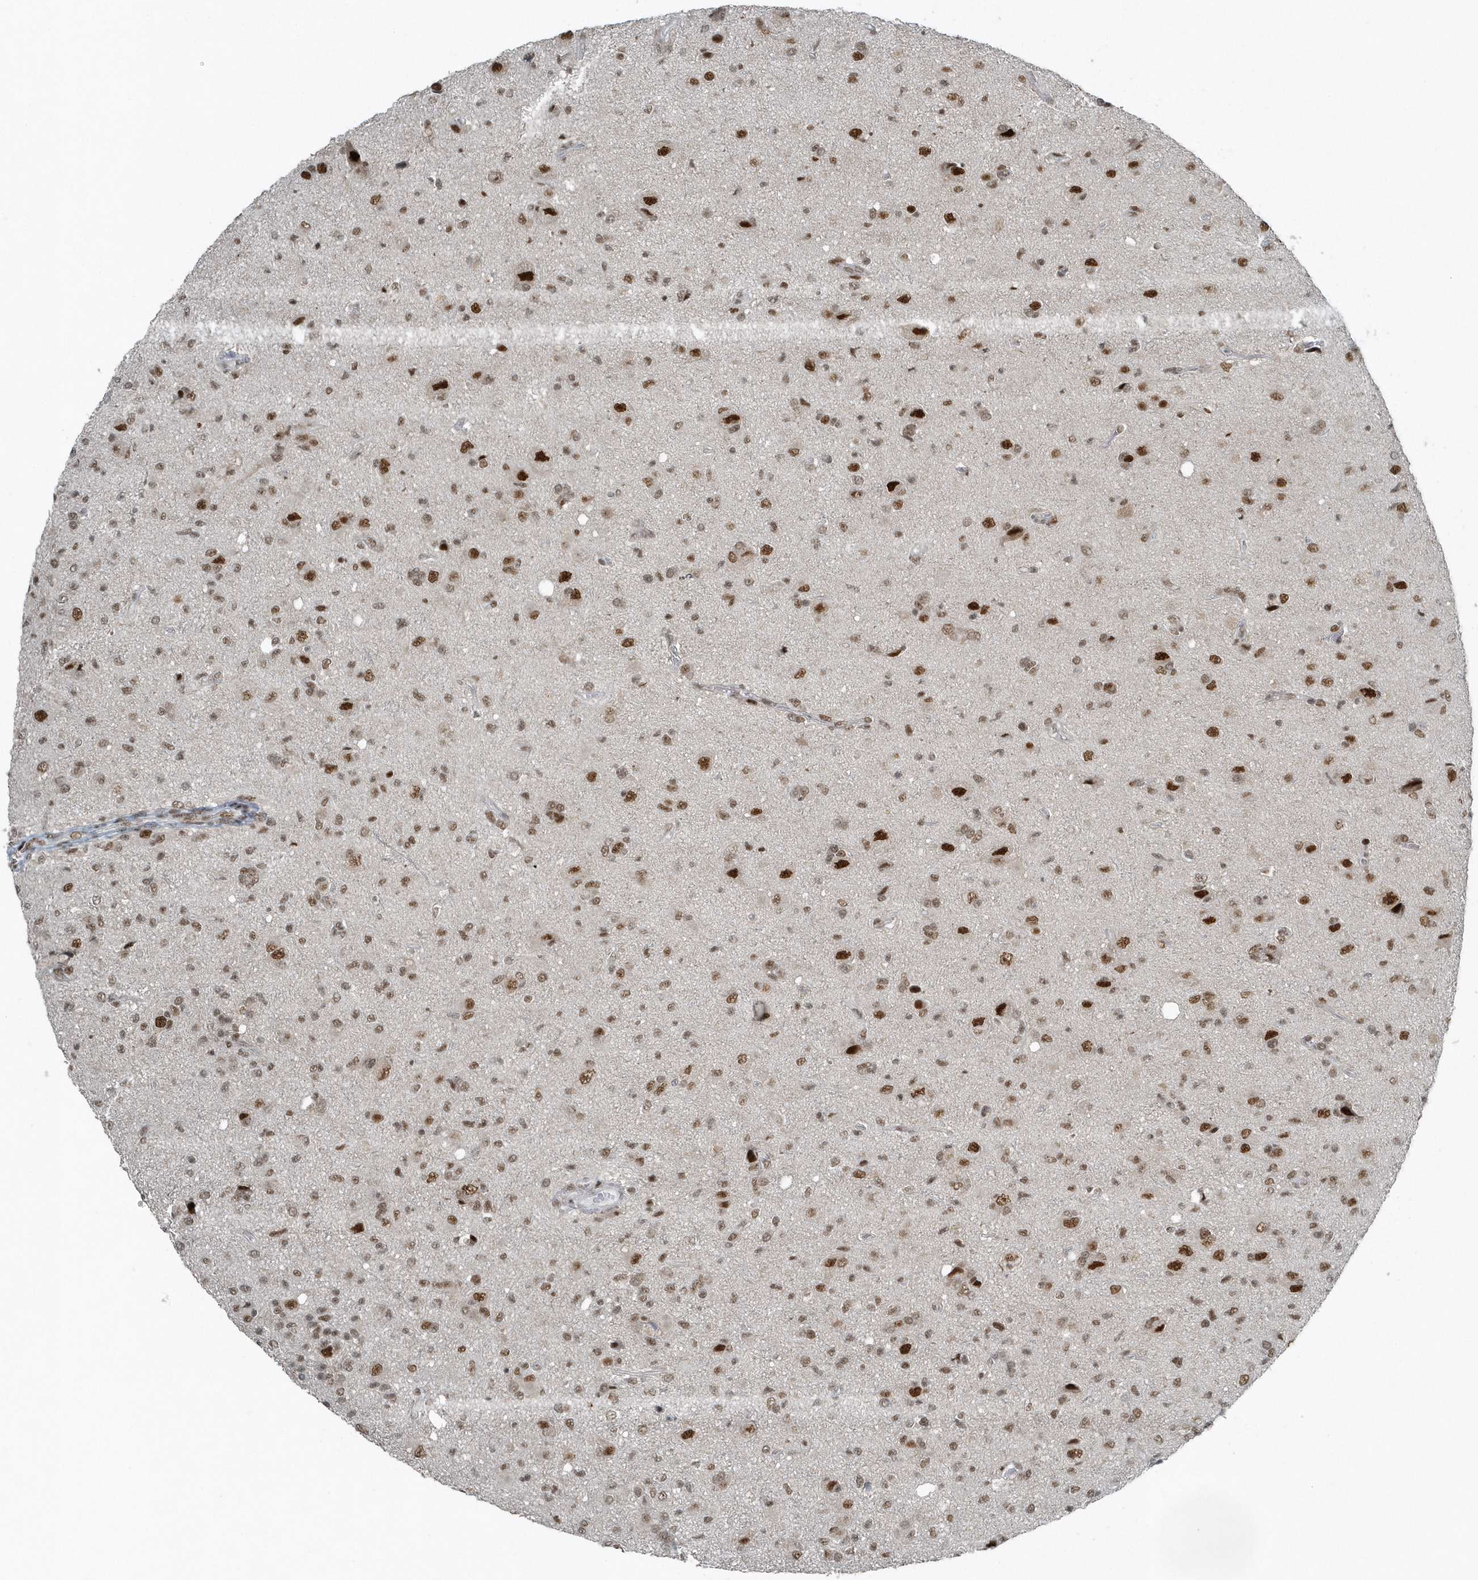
{"staining": {"intensity": "moderate", "quantity": ">75%", "location": "nuclear"}, "tissue": "glioma", "cell_type": "Tumor cells", "image_type": "cancer", "snomed": [{"axis": "morphology", "description": "Glioma, malignant, High grade"}, {"axis": "topography", "description": "Brain"}], "caption": "Immunohistochemistry (IHC) of glioma displays medium levels of moderate nuclear expression in about >75% of tumor cells.", "gene": "YTHDC1", "patient": {"sex": "female", "age": 57}}